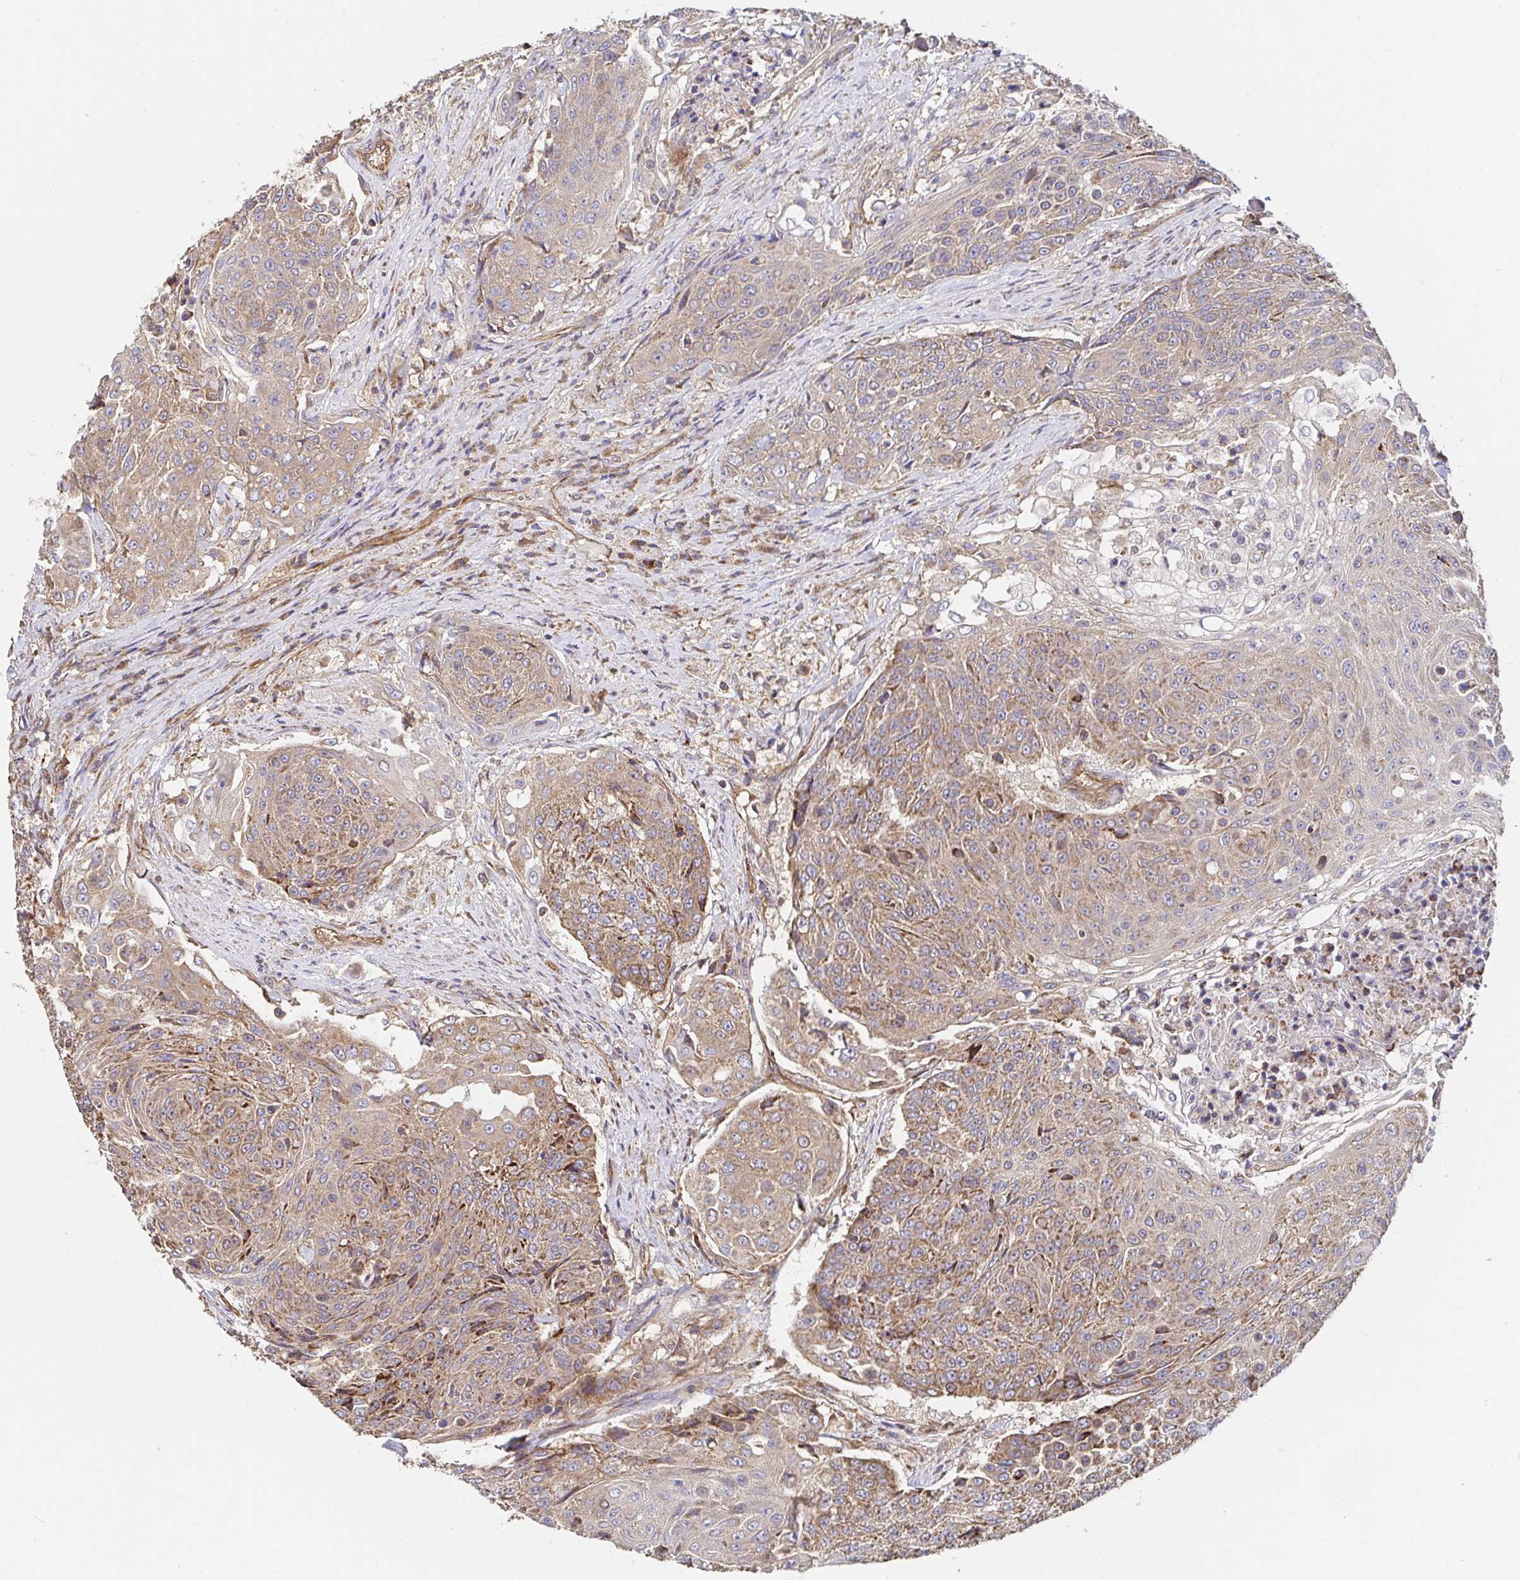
{"staining": {"intensity": "moderate", "quantity": "25%-75%", "location": "cytoplasmic/membranous"}, "tissue": "urothelial cancer", "cell_type": "Tumor cells", "image_type": "cancer", "snomed": [{"axis": "morphology", "description": "Urothelial carcinoma, High grade"}, {"axis": "topography", "description": "Urinary bladder"}], "caption": "Urothelial carcinoma (high-grade) was stained to show a protein in brown. There is medium levels of moderate cytoplasmic/membranous staining in approximately 25%-75% of tumor cells.", "gene": "APBB1", "patient": {"sex": "female", "age": 63}}